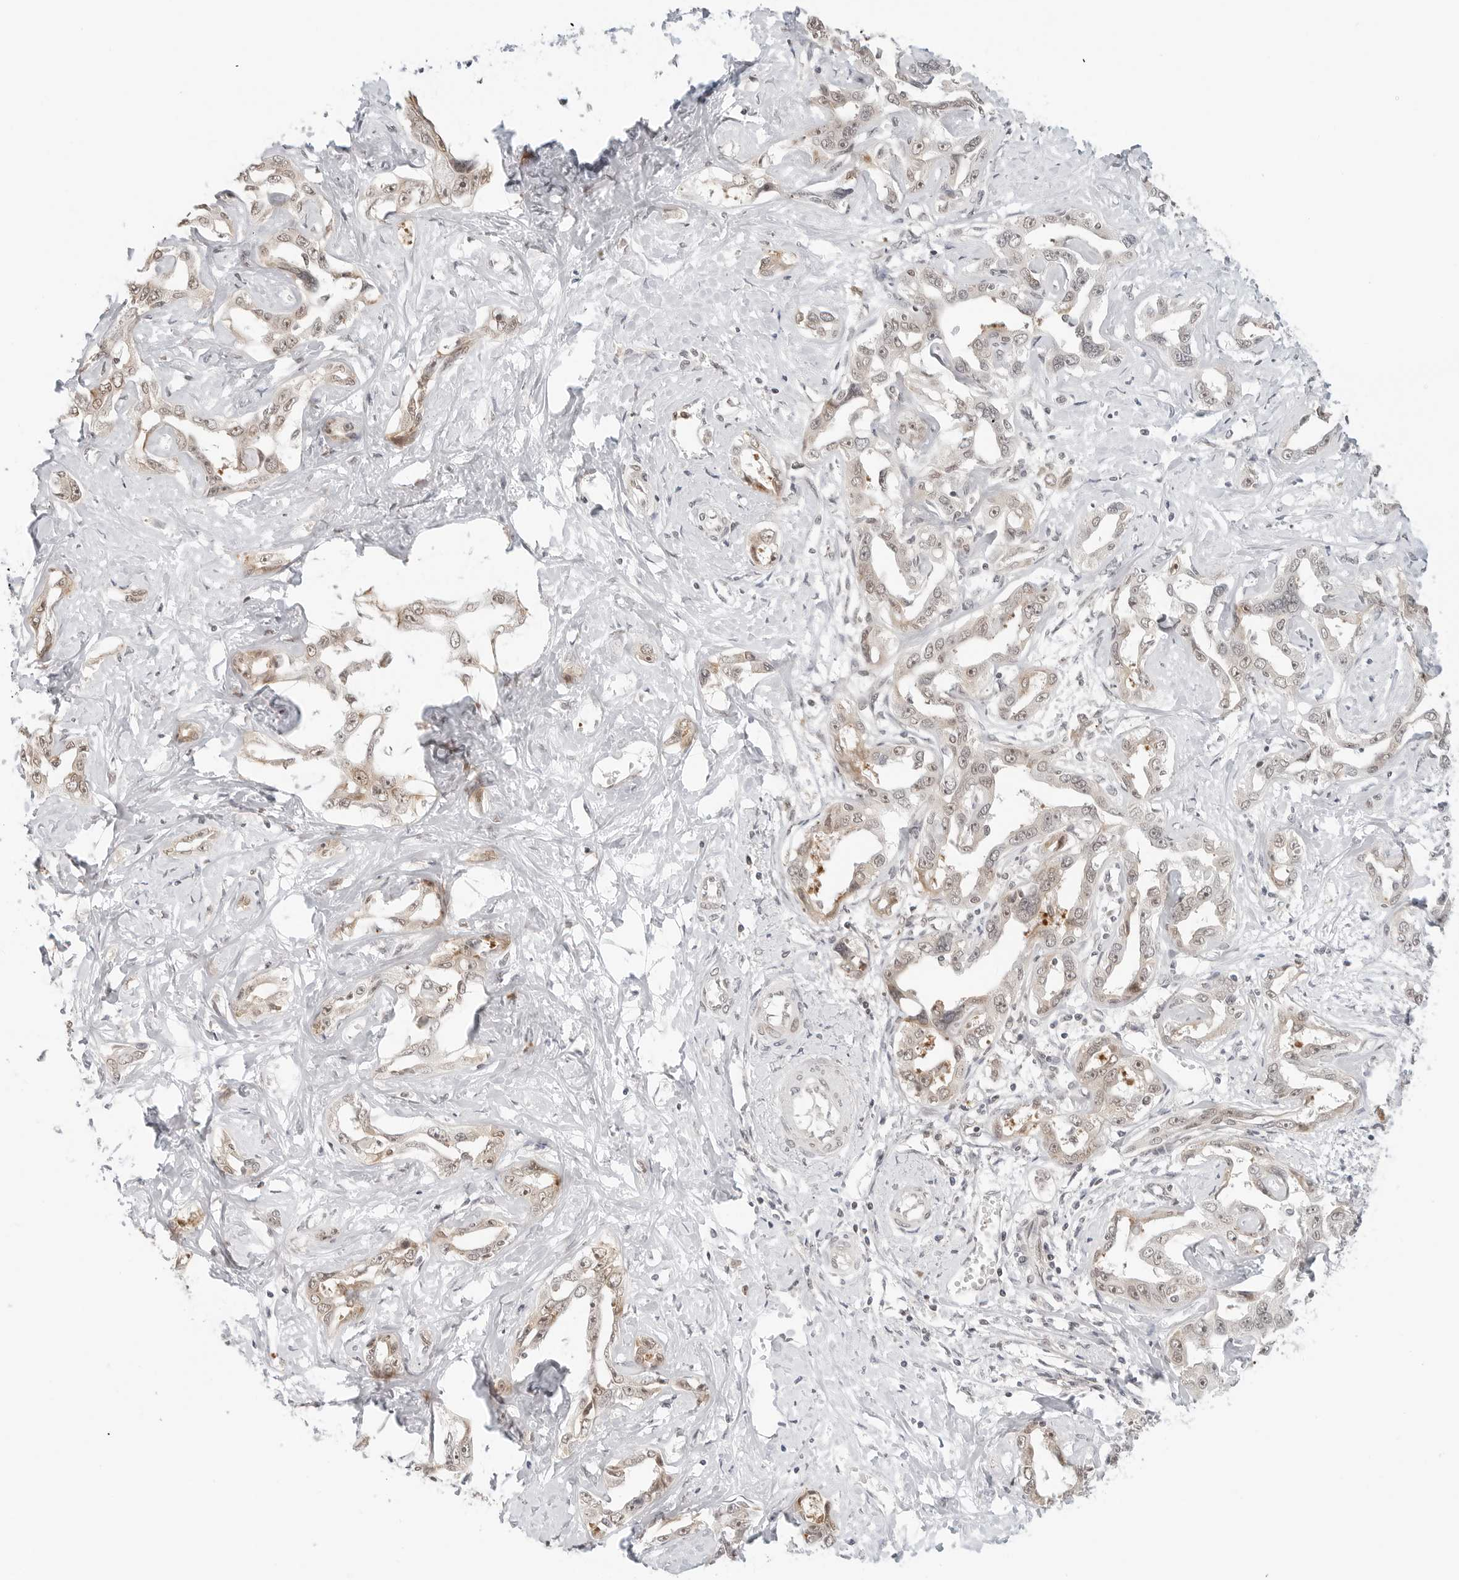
{"staining": {"intensity": "weak", "quantity": "25%-75%", "location": "cytoplasmic/membranous"}, "tissue": "liver cancer", "cell_type": "Tumor cells", "image_type": "cancer", "snomed": [{"axis": "morphology", "description": "Cholangiocarcinoma"}, {"axis": "topography", "description": "Liver"}], "caption": "Cholangiocarcinoma (liver) stained with immunohistochemistry (IHC) demonstrates weak cytoplasmic/membranous positivity in approximately 25%-75% of tumor cells.", "gene": "METAP1", "patient": {"sex": "male", "age": 59}}